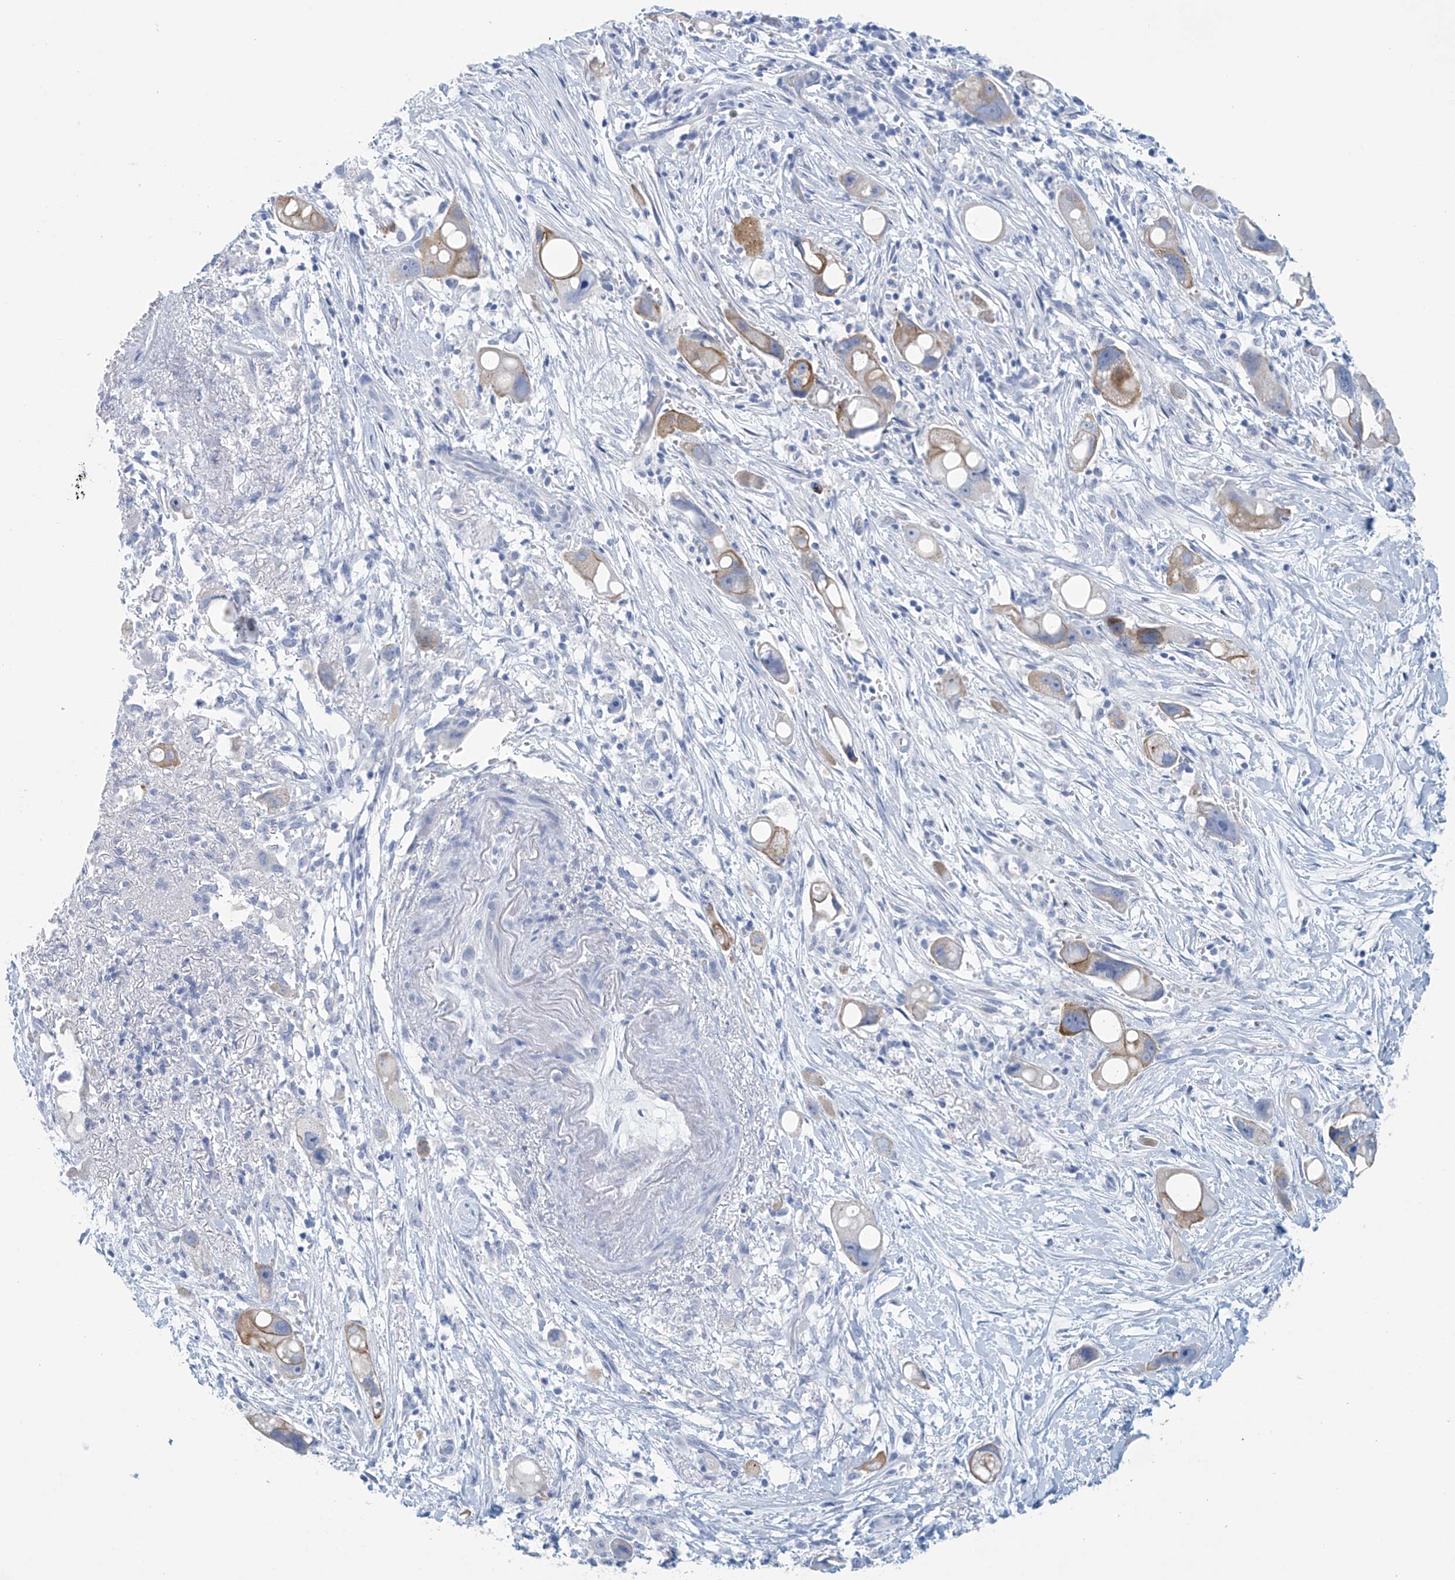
{"staining": {"intensity": "weak", "quantity": ">75%", "location": "cytoplasmic/membranous"}, "tissue": "pancreatic cancer", "cell_type": "Tumor cells", "image_type": "cancer", "snomed": [{"axis": "morphology", "description": "Normal tissue, NOS"}, {"axis": "morphology", "description": "Adenocarcinoma, NOS"}, {"axis": "topography", "description": "Pancreas"}], "caption": "High-power microscopy captured an immunohistochemistry (IHC) photomicrograph of pancreatic adenocarcinoma, revealing weak cytoplasmic/membranous positivity in about >75% of tumor cells.", "gene": "DSP", "patient": {"sex": "female", "age": 68}}